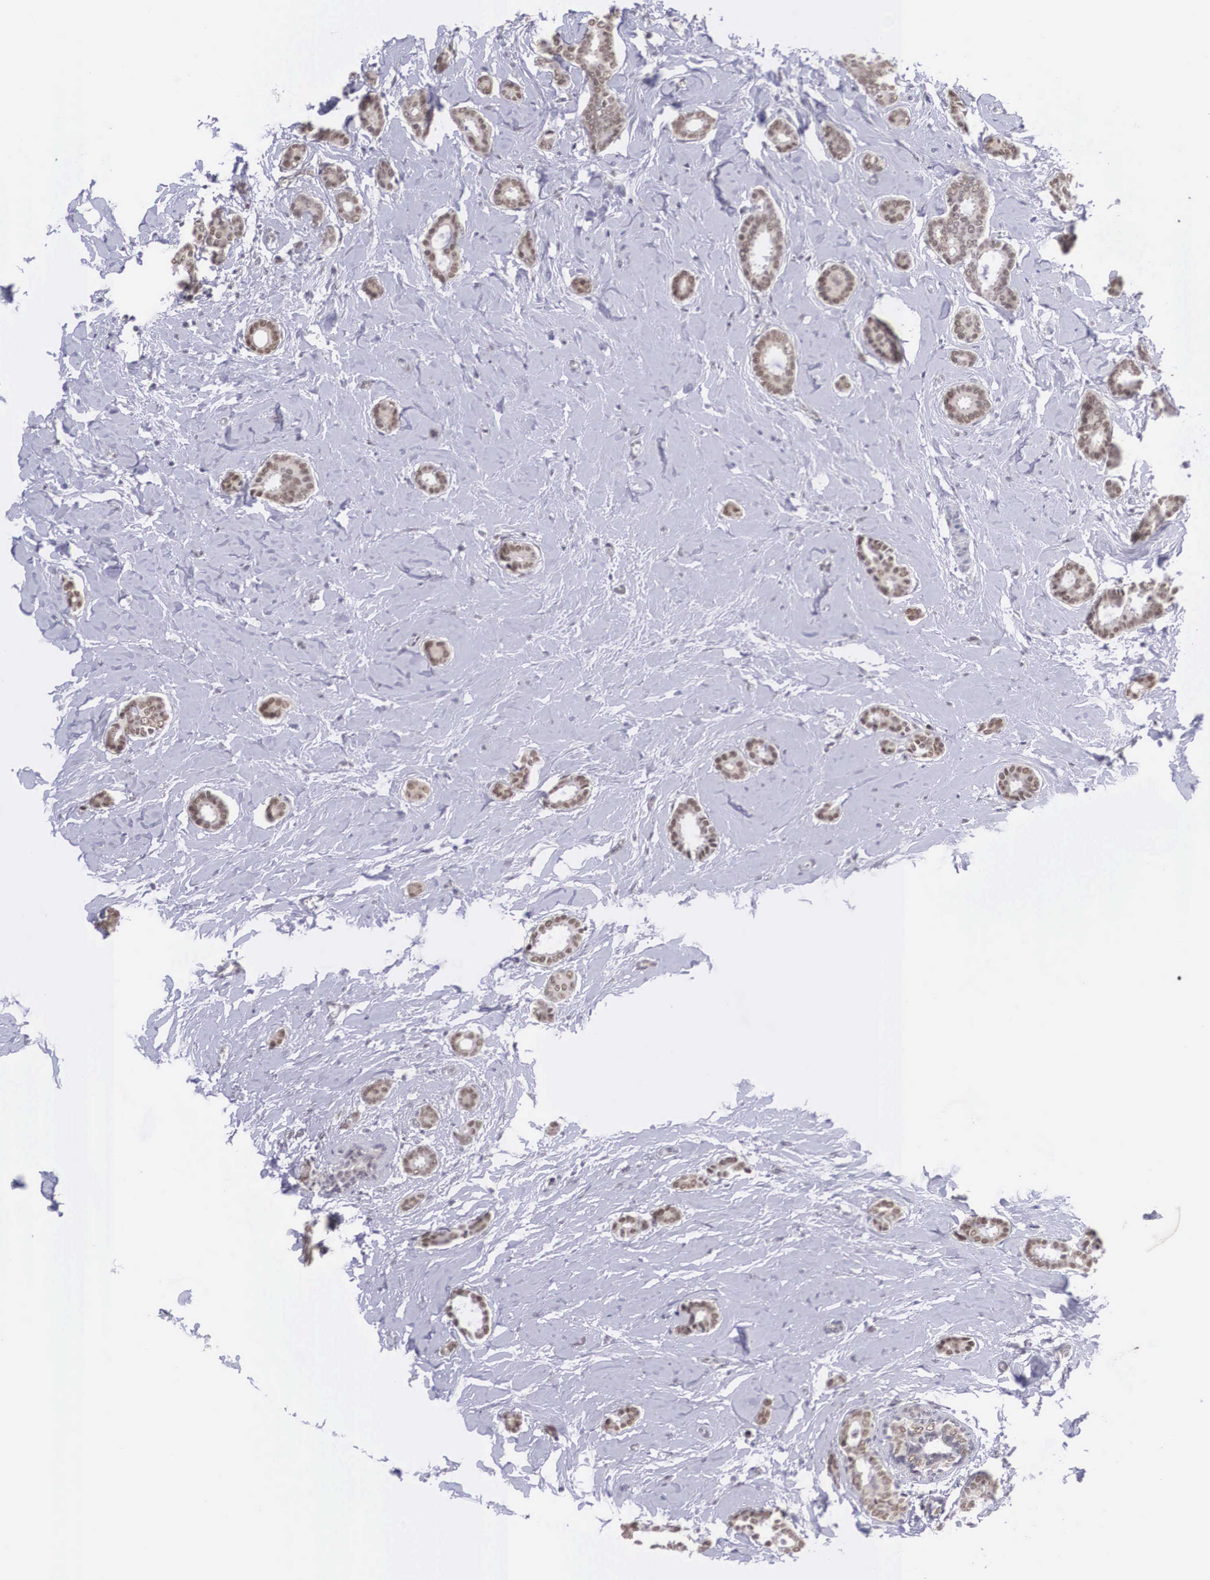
{"staining": {"intensity": "moderate", "quantity": ">75%", "location": "cytoplasmic/membranous,nuclear"}, "tissue": "breast cancer", "cell_type": "Tumor cells", "image_type": "cancer", "snomed": [{"axis": "morphology", "description": "Duct carcinoma"}, {"axis": "topography", "description": "Breast"}], "caption": "Breast cancer tissue exhibits moderate cytoplasmic/membranous and nuclear staining in approximately >75% of tumor cells", "gene": "NINL", "patient": {"sex": "female", "age": 50}}